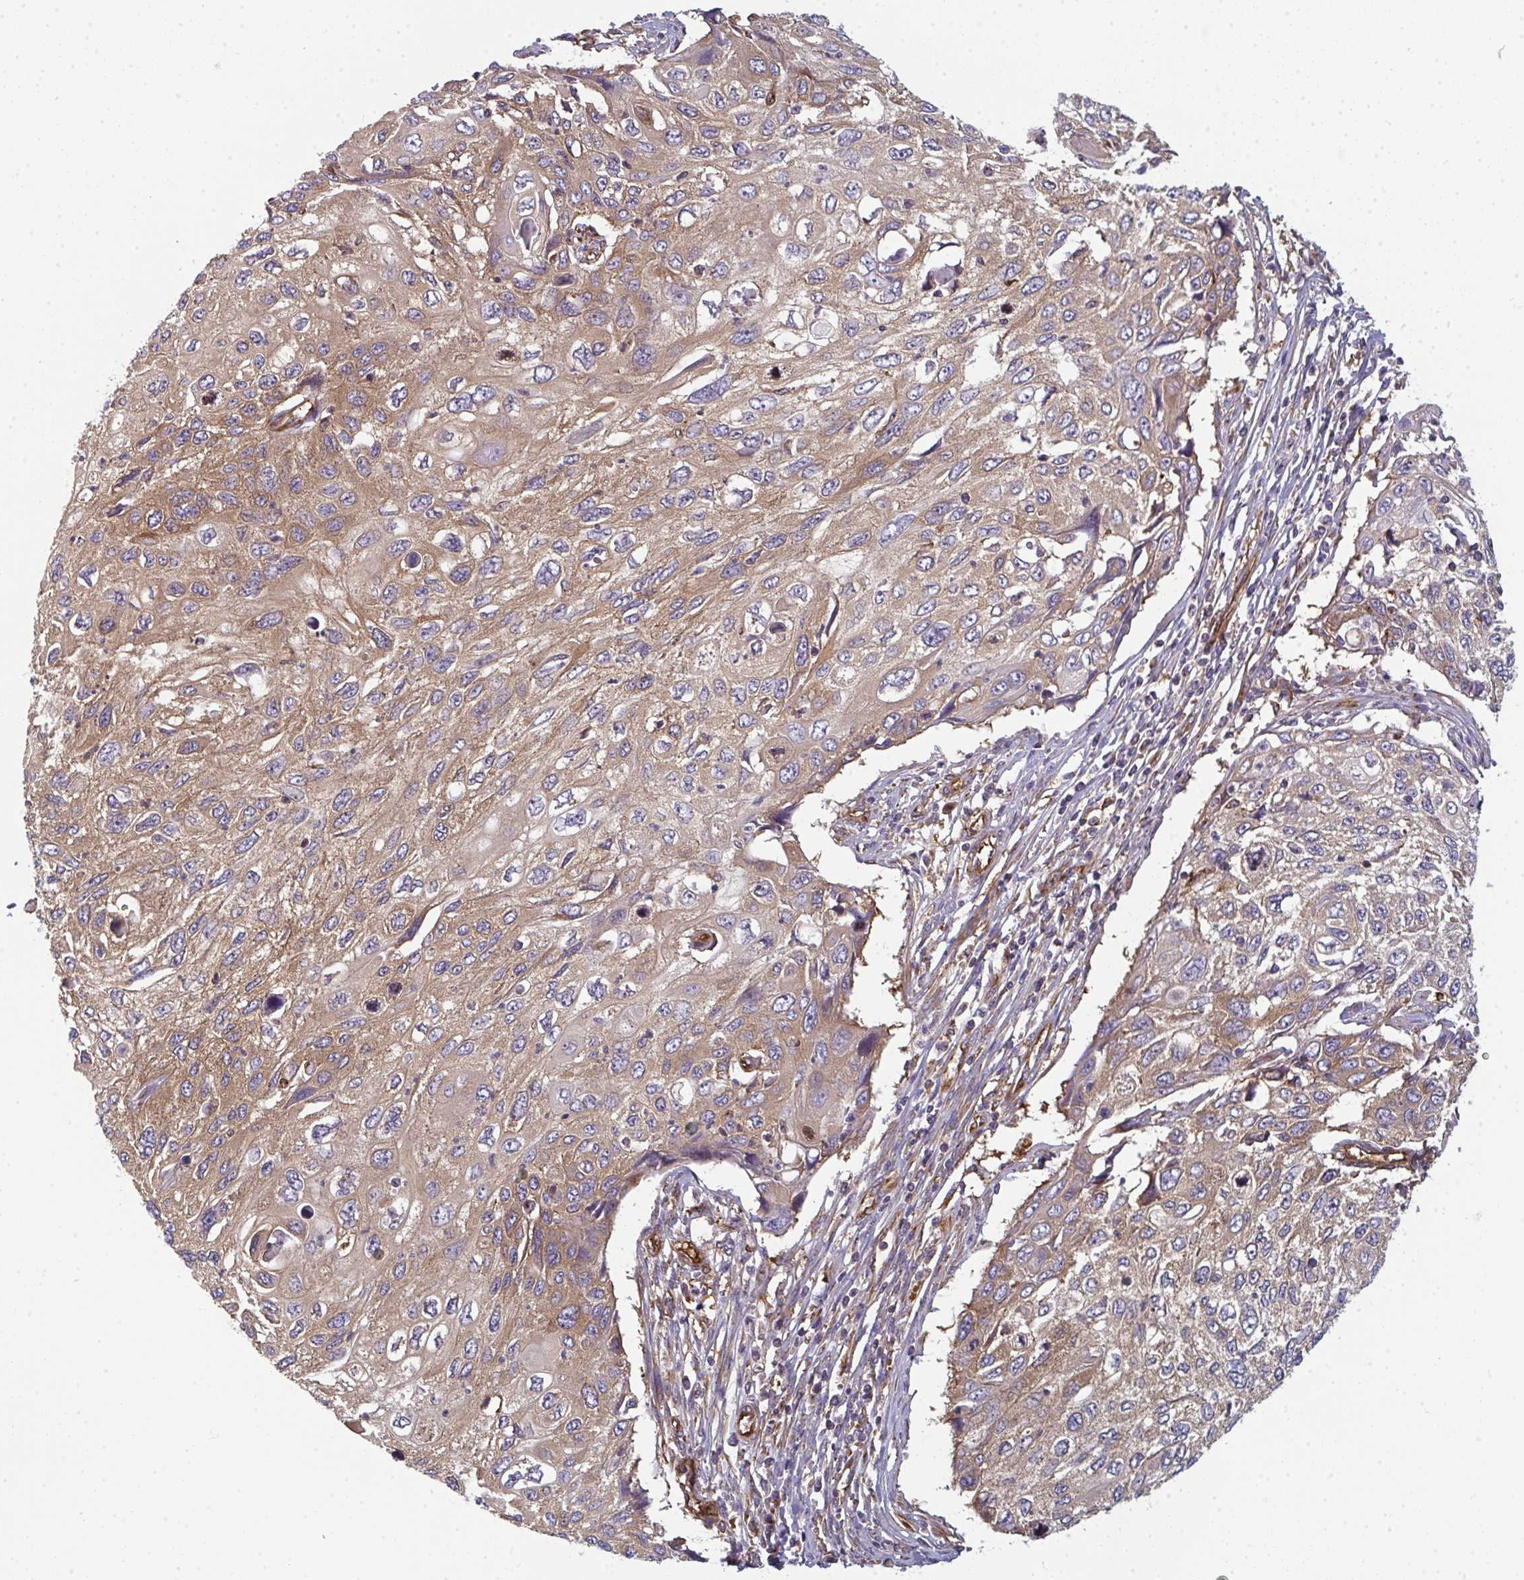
{"staining": {"intensity": "moderate", "quantity": ">75%", "location": "cytoplasmic/membranous"}, "tissue": "cervical cancer", "cell_type": "Tumor cells", "image_type": "cancer", "snomed": [{"axis": "morphology", "description": "Squamous cell carcinoma, NOS"}, {"axis": "topography", "description": "Cervix"}], "caption": "Squamous cell carcinoma (cervical) was stained to show a protein in brown. There is medium levels of moderate cytoplasmic/membranous staining in about >75% of tumor cells.", "gene": "DYNC1I2", "patient": {"sex": "female", "age": 70}}